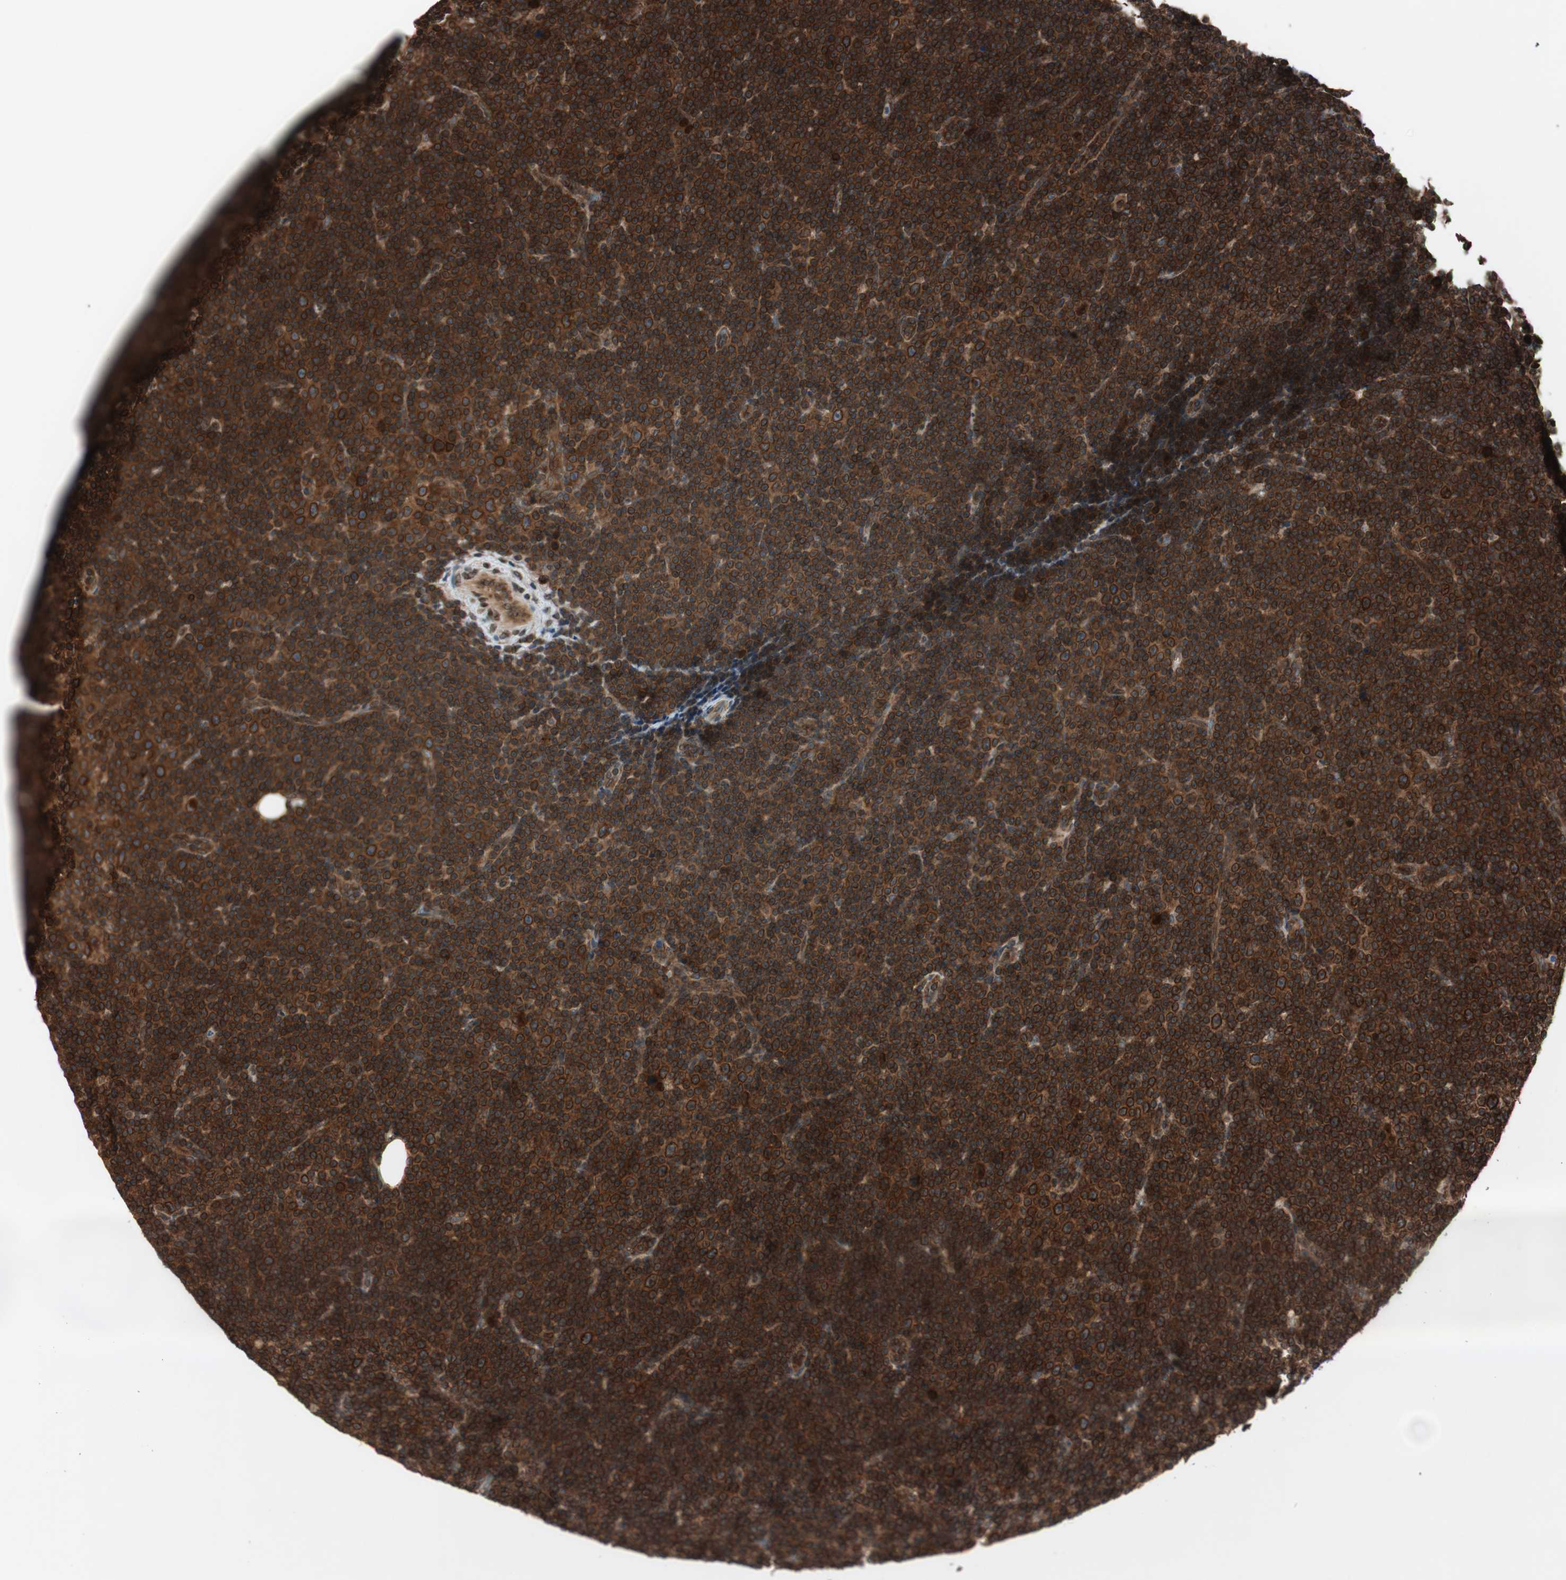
{"staining": {"intensity": "strong", "quantity": ">75%", "location": "cytoplasmic/membranous,nuclear"}, "tissue": "lymphoma", "cell_type": "Tumor cells", "image_type": "cancer", "snomed": [{"axis": "morphology", "description": "Malignant lymphoma, non-Hodgkin's type, Low grade"}, {"axis": "topography", "description": "Lymph node"}], "caption": "Immunohistochemistry staining of lymphoma, which demonstrates high levels of strong cytoplasmic/membranous and nuclear positivity in approximately >75% of tumor cells indicating strong cytoplasmic/membranous and nuclear protein expression. The staining was performed using DAB (3,3'-diaminobenzidine) (brown) for protein detection and nuclei were counterstained in hematoxylin (blue).", "gene": "NUP62", "patient": {"sex": "female", "age": 67}}